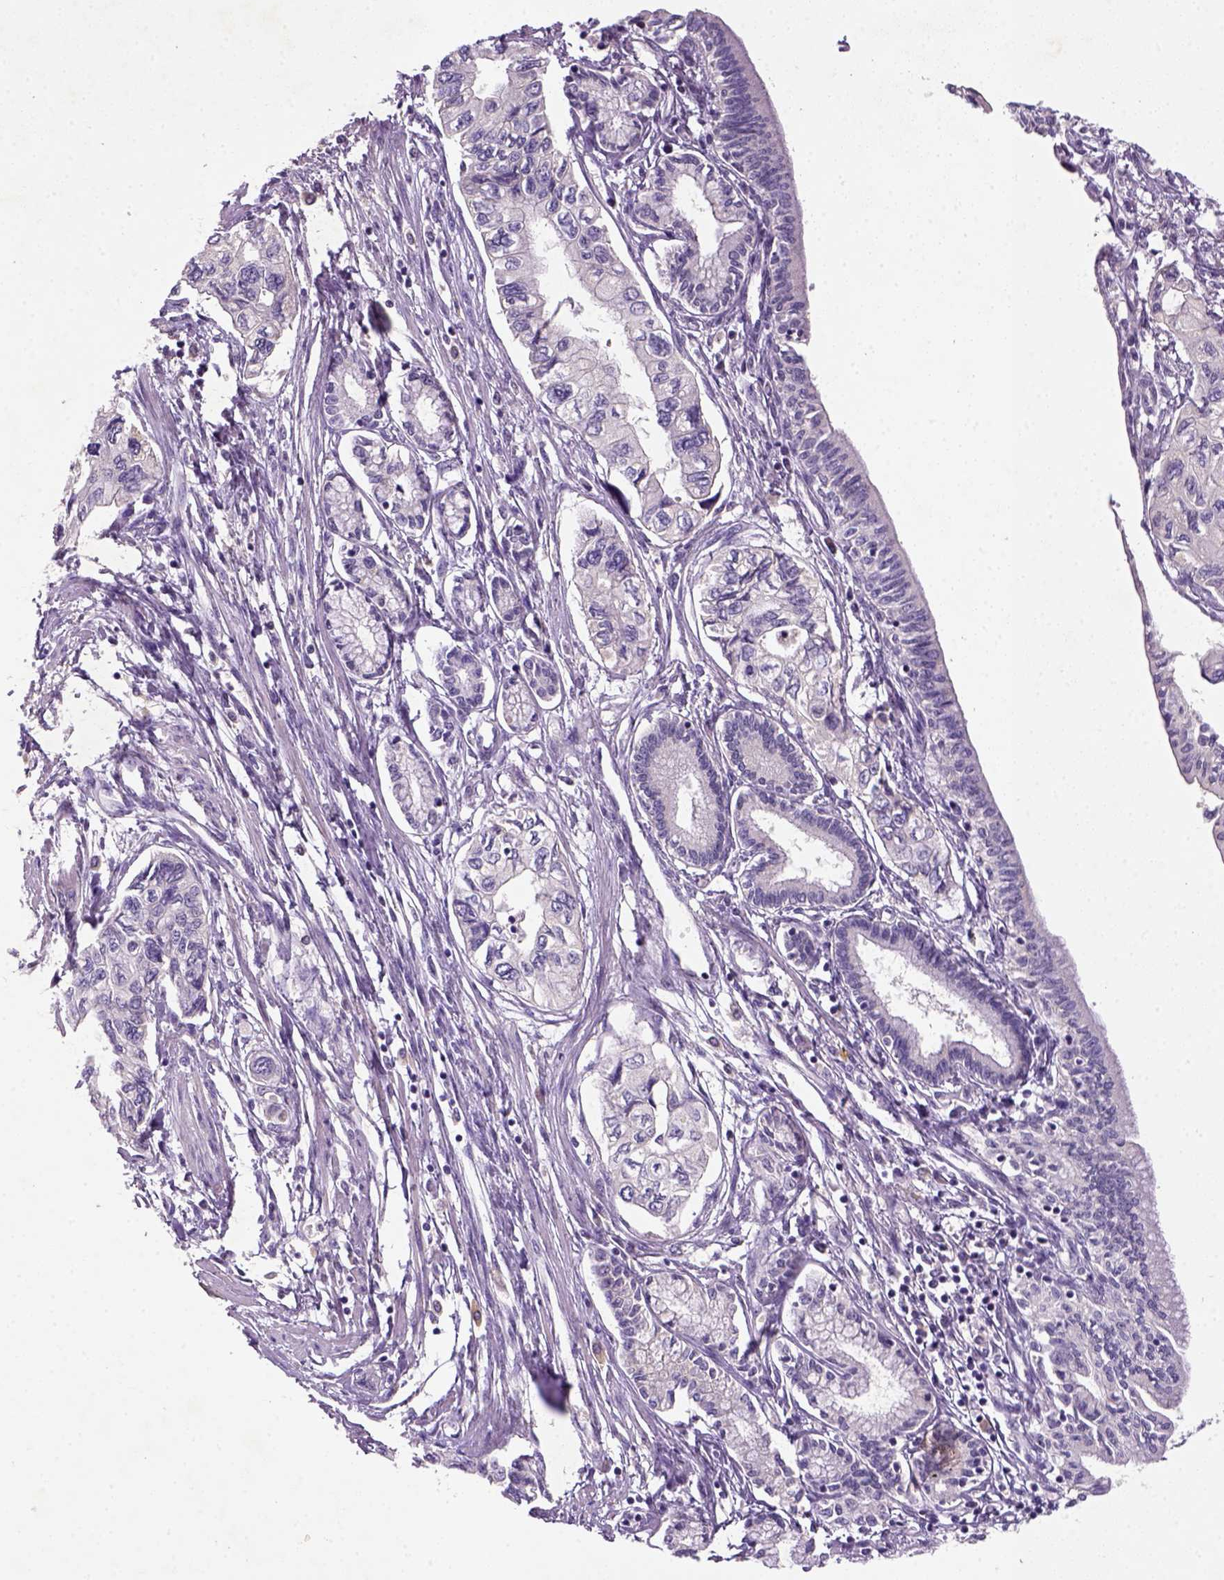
{"staining": {"intensity": "negative", "quantity": "none", "location": "none"}, "tissue": "pancreatic cancer", "cell_type": "Tumor cells", "image_type": "cancer", "snomed": [{"axis": "morphology", "description": "Adenocarcinoma, NOS"}, {"axis": "topography", "description": "Pancreas"}], "caption": "Pancreatic adenocarcinoma stained for a protein using IHC displays no expression tumor cells.", "gene": "NLGN2", "patient": {"sex": "female", "age": 76}}